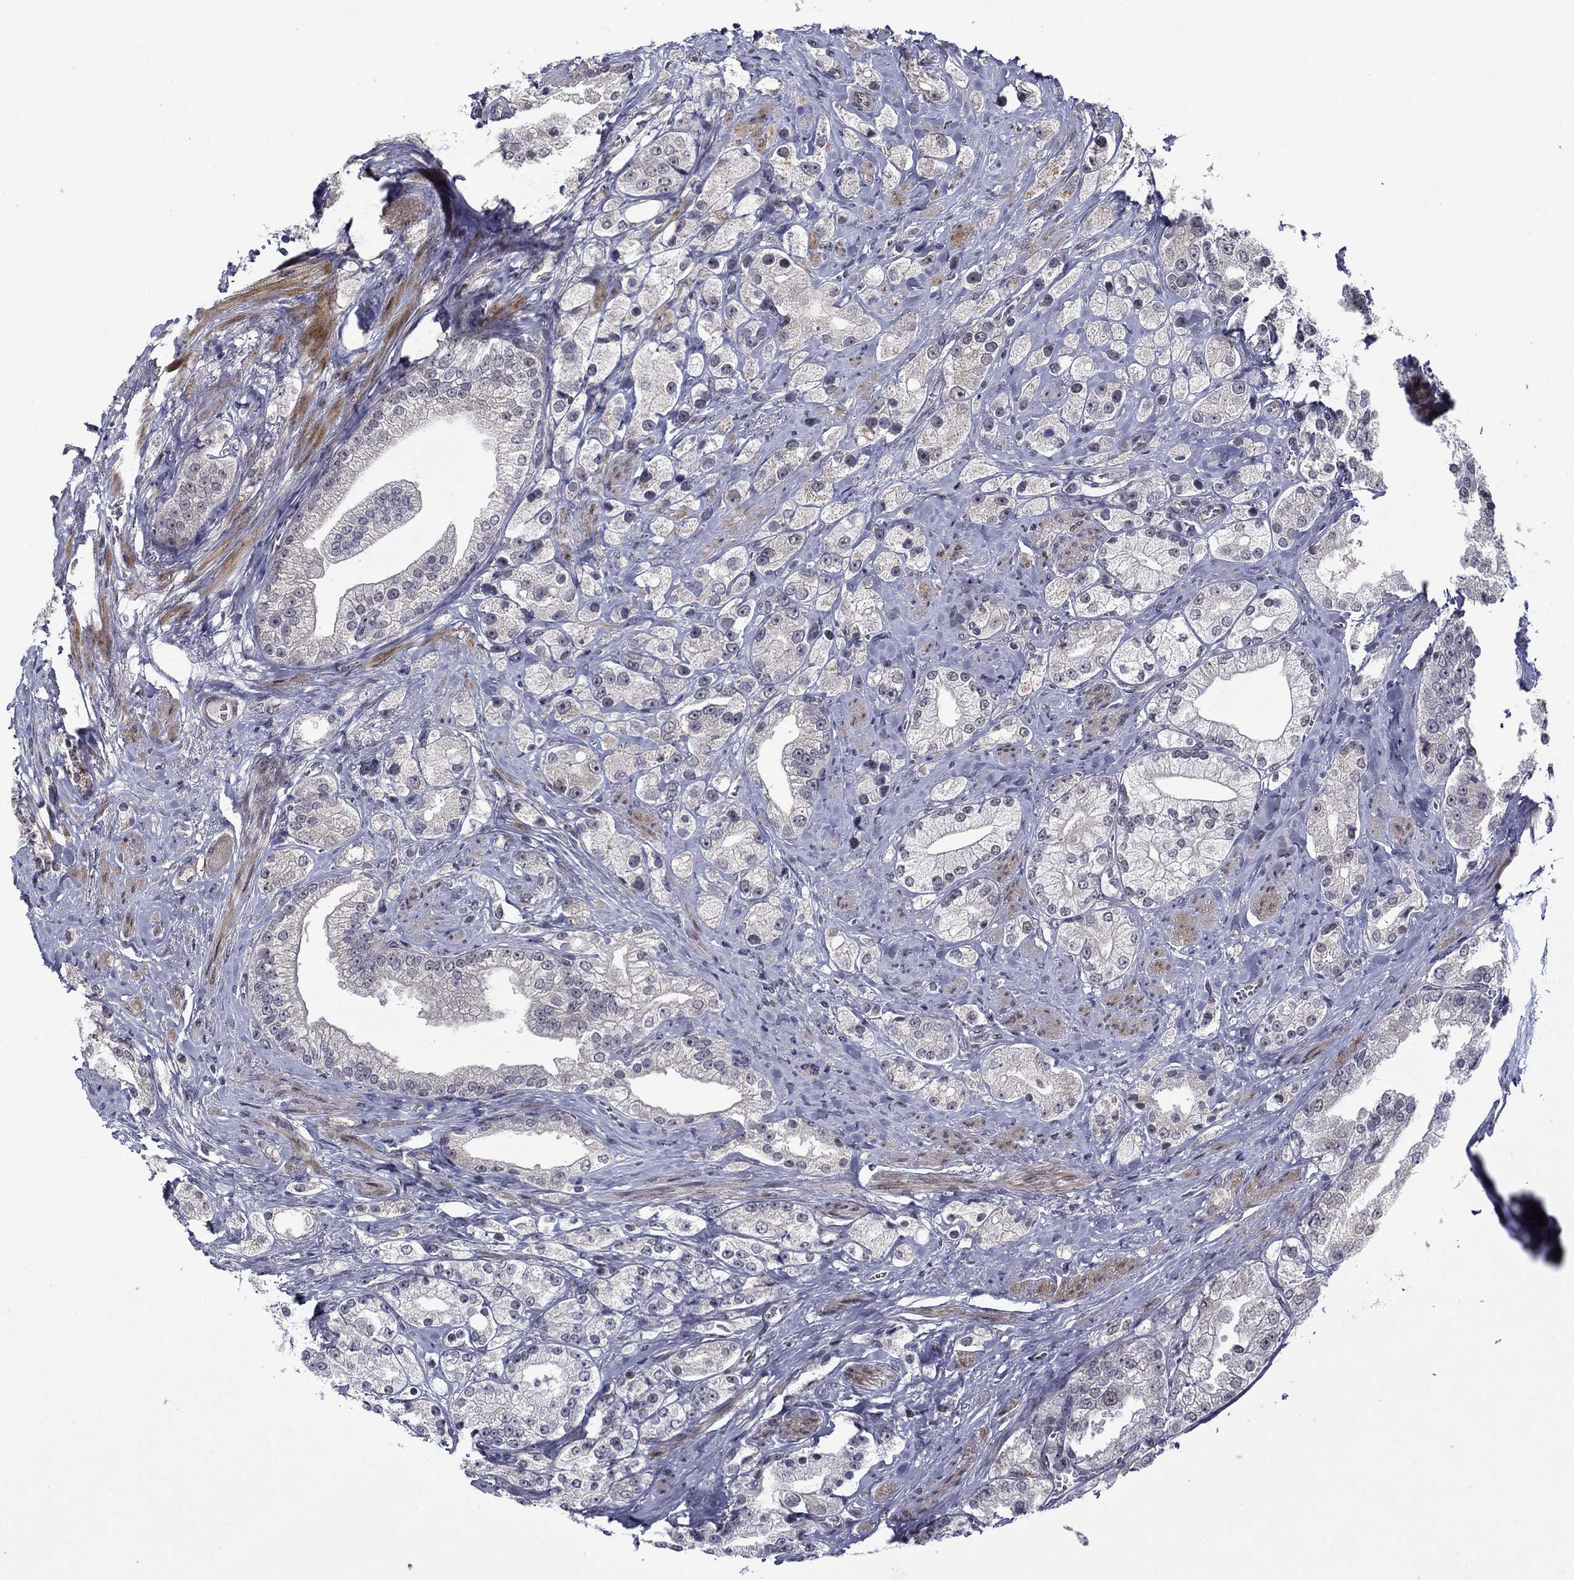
{"staining": {"intensity": "negative", "quantity": "none", "location": "none"}, "tissue": "prostate cancer", "cell_type": "Tumor cells", "image_type": "cancer", "snomed": [{"axis": "morphology", "description": "Adenocarcinoma, NOS"}, {"axis": "topography", "description": "Prostate and seminal vesicle, NOS"}, {"axis": "topography", "description": "Prostate"}], "caption": "Prostate cancer (adenocarcinoma) was stained to show a protein in brown. There is no significant expression in tumor cells.", "gene": "B3GAT1", "patient": {"sex": "male", "age": 67}}